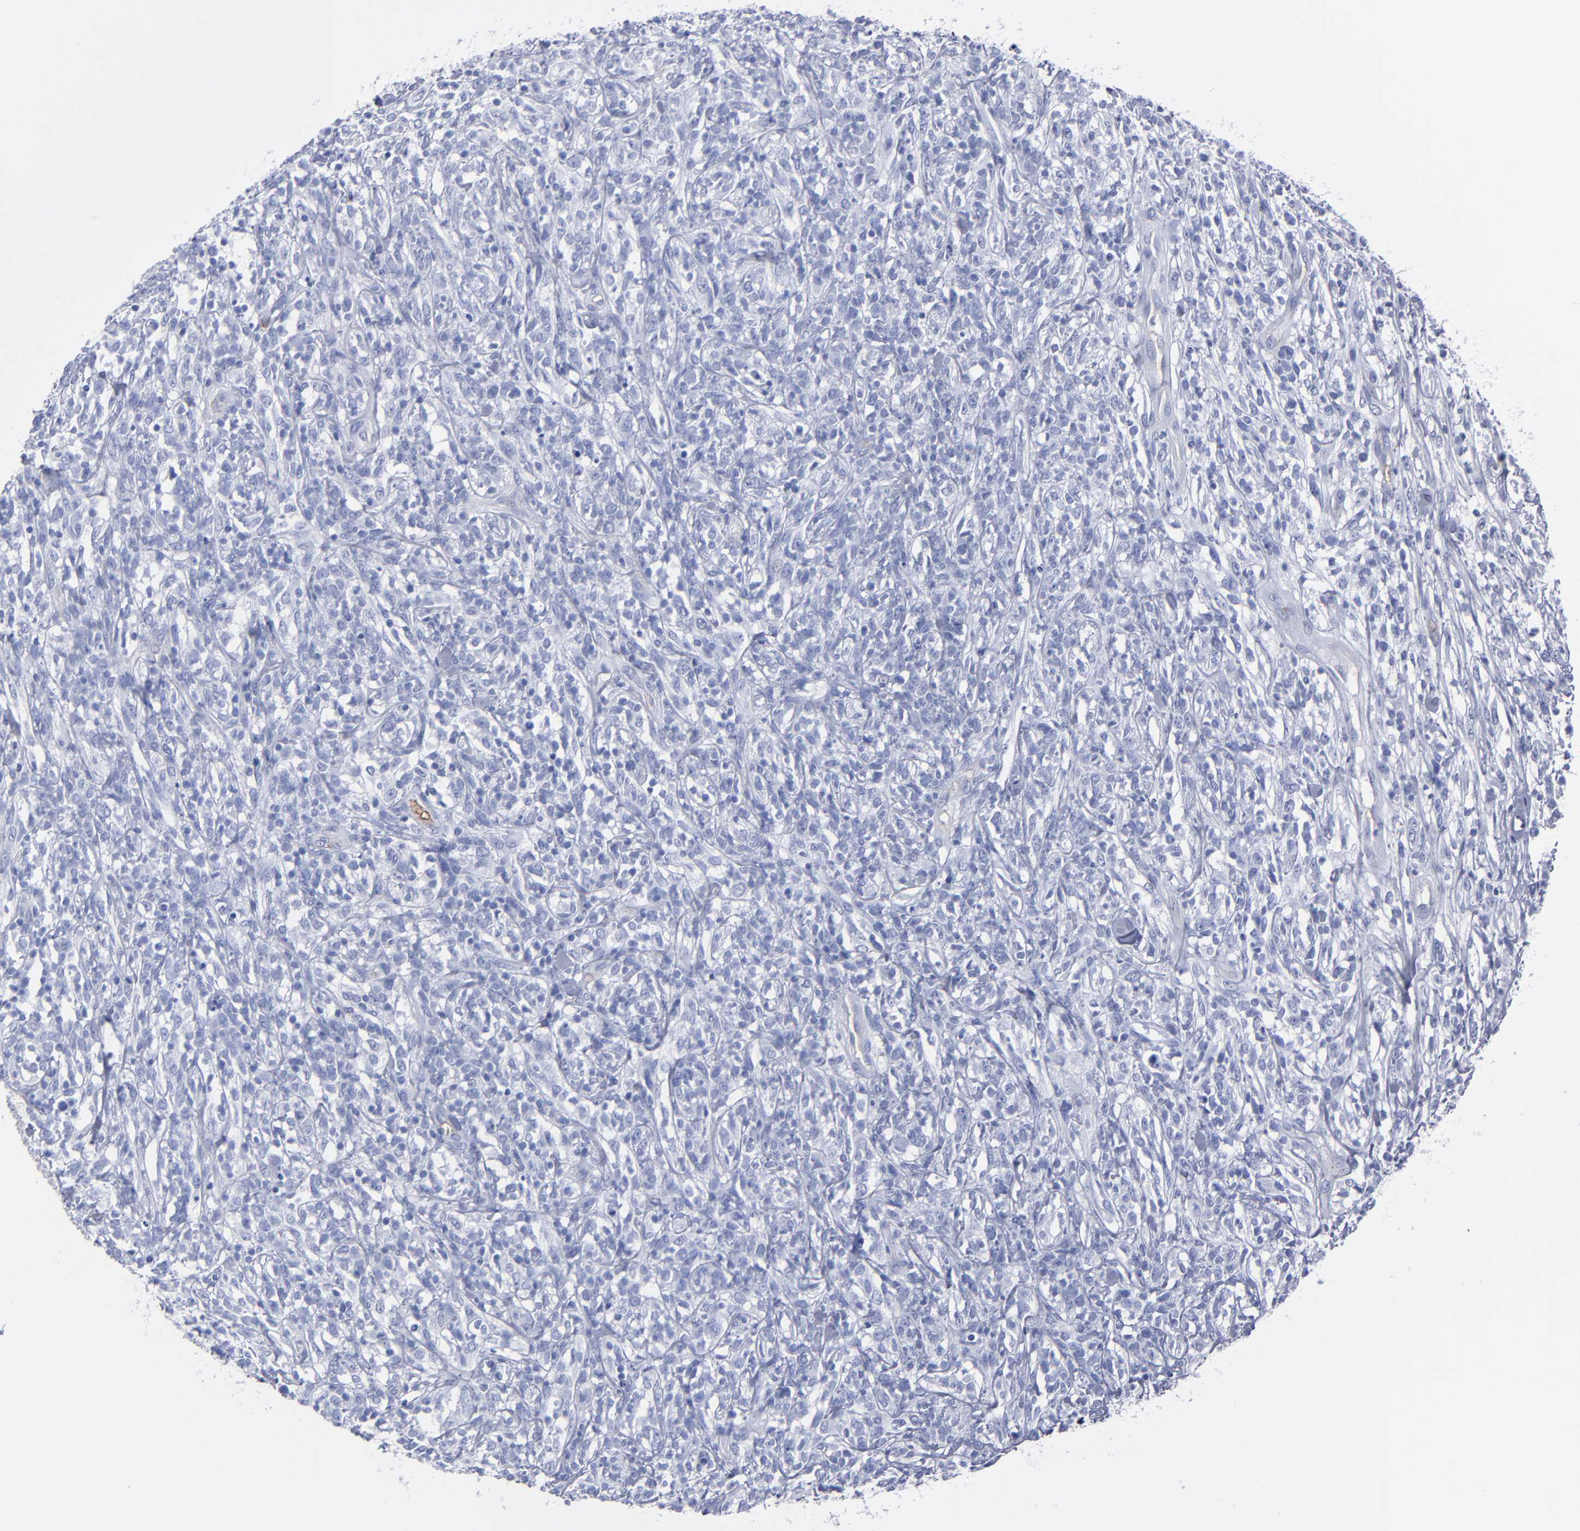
{"staining": {"intensity": "negative", "quantity": "none", "location": "none"}, "tissue": "lymphoma", "cell_type": "Tumor cells", "image_type": "cancer", "snomed": [{"axis": "morphology", "description": "Malignant lymphoma, non-Hodgkin's type, High grade"}, {"axis": "topography", "description": "Lymph node"}], "caption": "The immunohistochemistry image has no significant staining in tumor cells of malignant lymphoma, non-Hodgkin's type (high-grade) tissue. The staining is performed using DAB (3,3'-diaminobenzidine) brown chromogen with nuclei counter-stained in using hematoxylin.", "gene": "TM4SF1", "patient": {"sex": "female", "age": 73}}